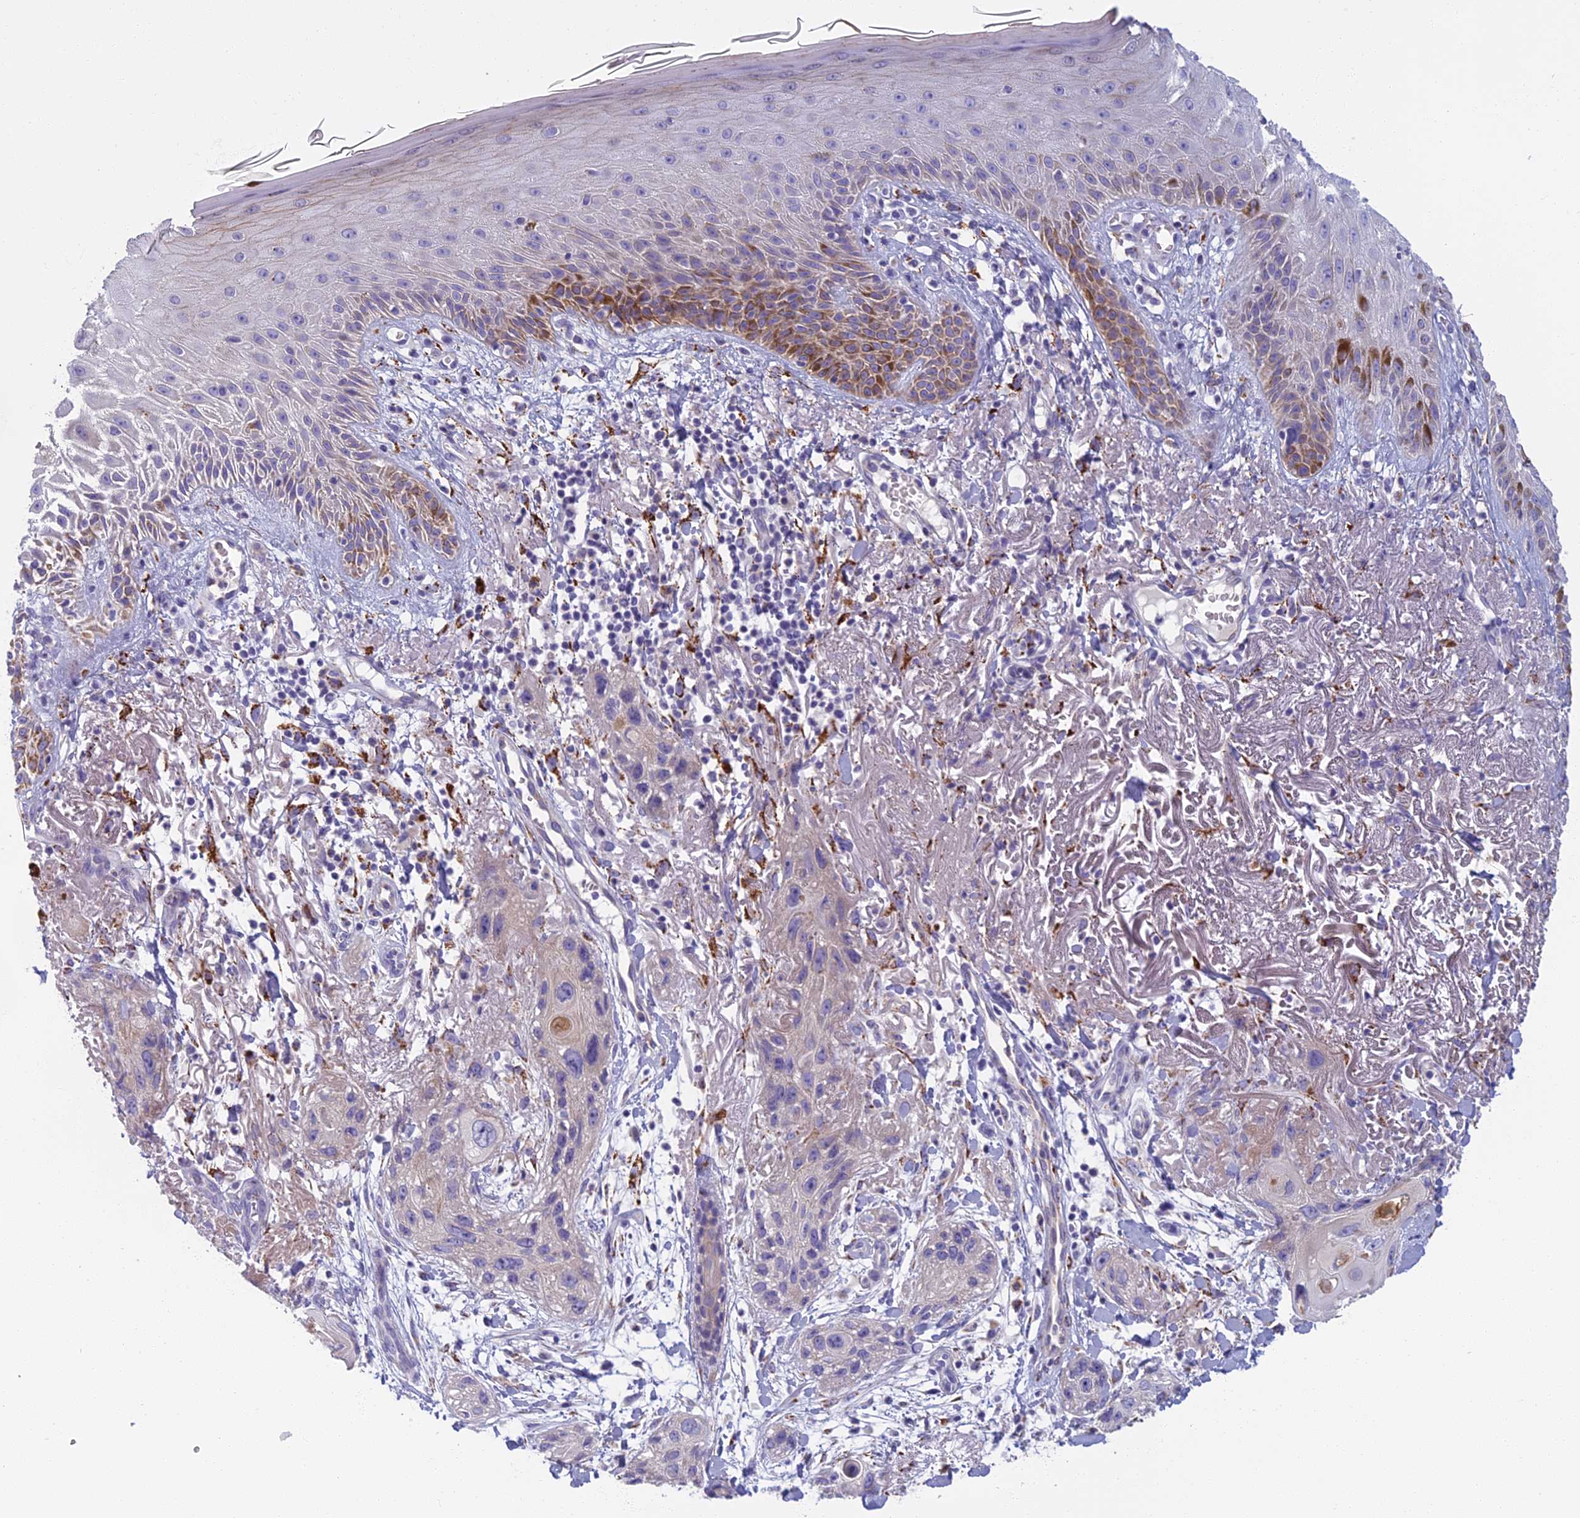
{"staining": {"intensity": "negative", "quantity": "none", "location": "none"}, "tissue": "skin cancer", "cell_type": "Tumor cells", "image_type": "cancer", "snomed": [{"axis": "morphology", "description": "Normal tissue, NOS"}, {"axis": "morphology", "description": "Squamous cell carcinoma, NOS"}, {"axis": "topography", "description": "Skin"}], "caption": "High magnification brightfield microscopy of skin cancer (squamous cell carcinoma) stained with DAB (brown) and counterstained with hematoxylin (blue): tumor cells show no significant expression.", "gene": "SEMA7A", "patient": {"sex": "male", "age": 72}}